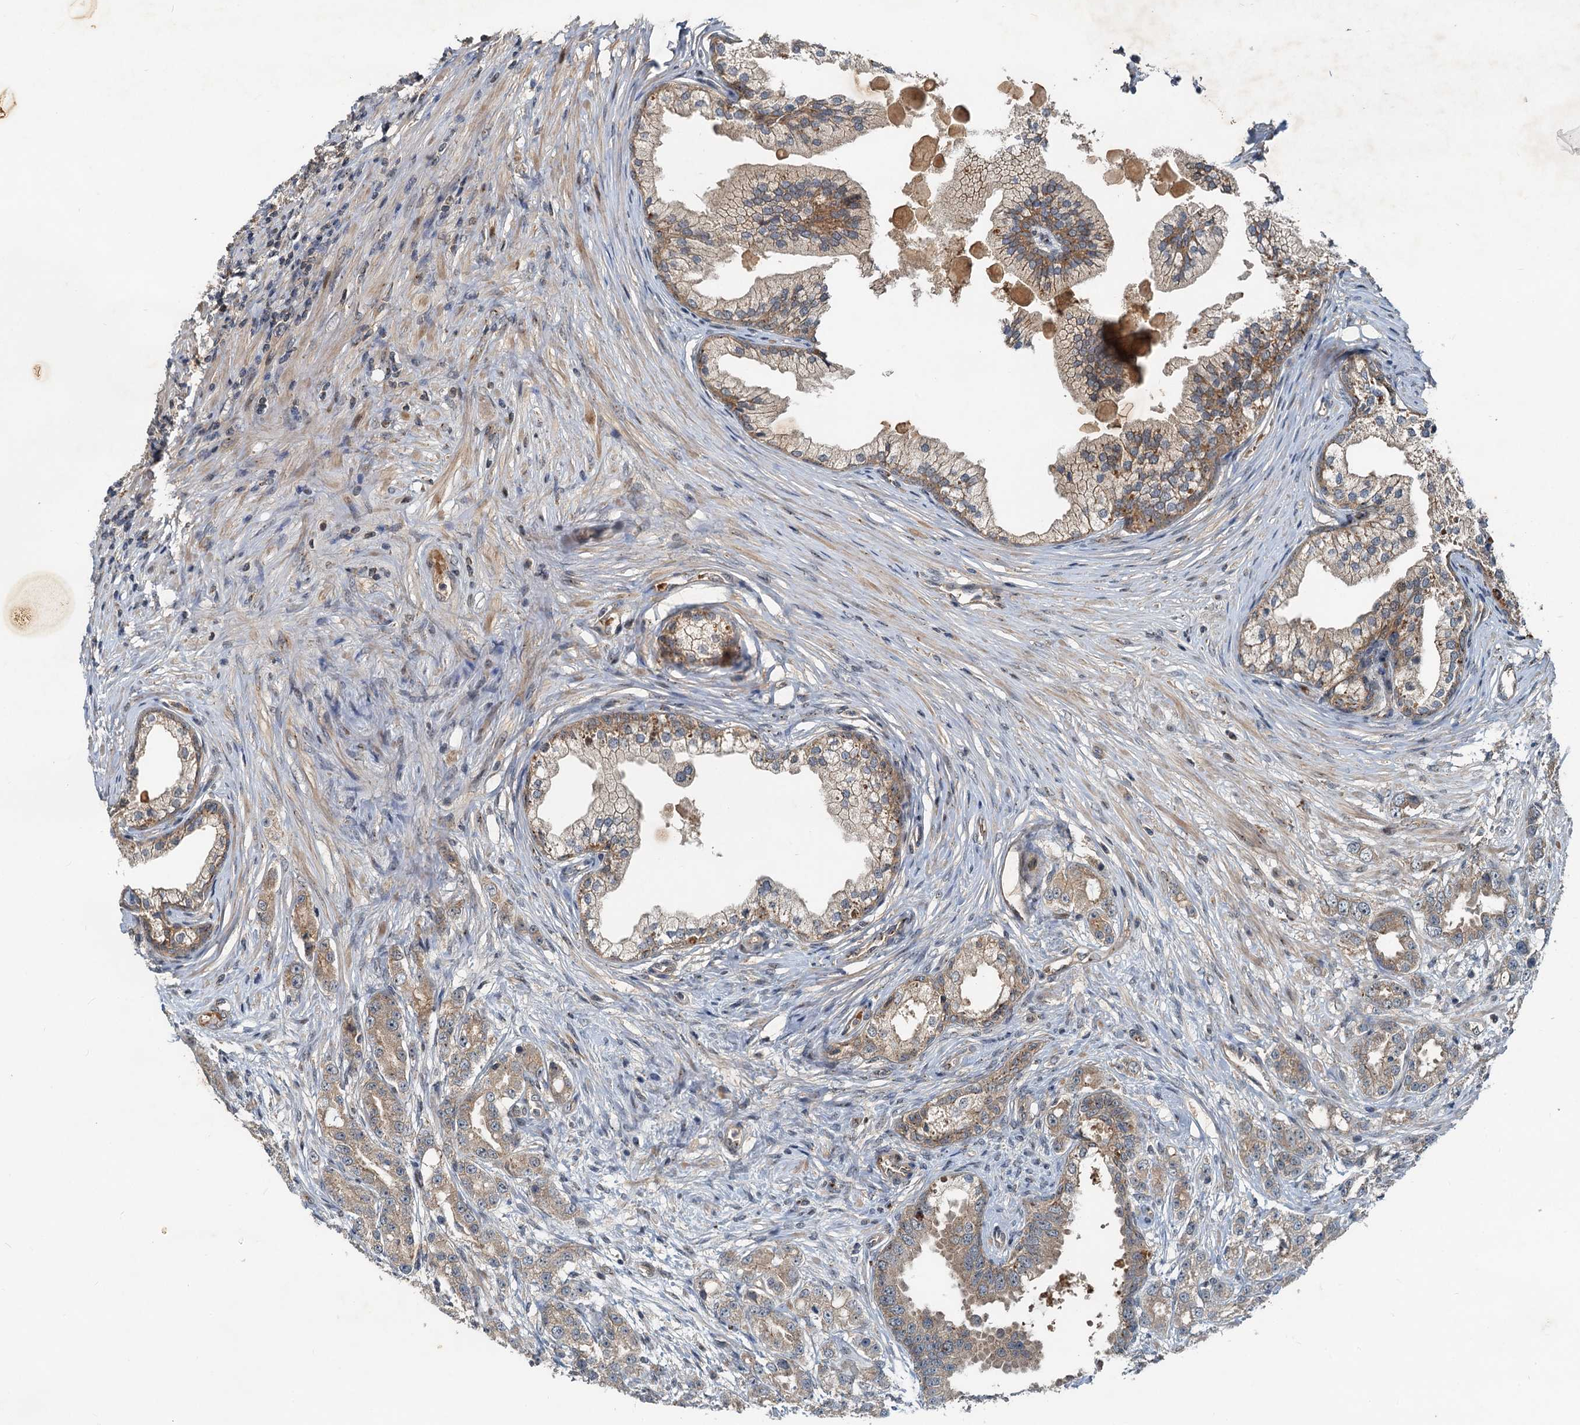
{"staining": {"intensity": "moderate", "quantity": ">75%", "location": "cytoplasmic/membranous"}, "tissue": "prostate cancer", "cell_type": "Tumor cells", "image_type": "cancer", "snomed": [{"axis": "morphology", "description": "Adenocarcinoma, High grade"}, {"axis": "topography", "description": "Prostate"}], "caption": "Protein staining of prostate cancer (high-grade adenocarcinoma) tissue shows moderate cytoplasmic/membranous expression in approximately >75% of tumor cells.", "gene": "CEP68", "patient": {"sex": "male", "age": 69}}